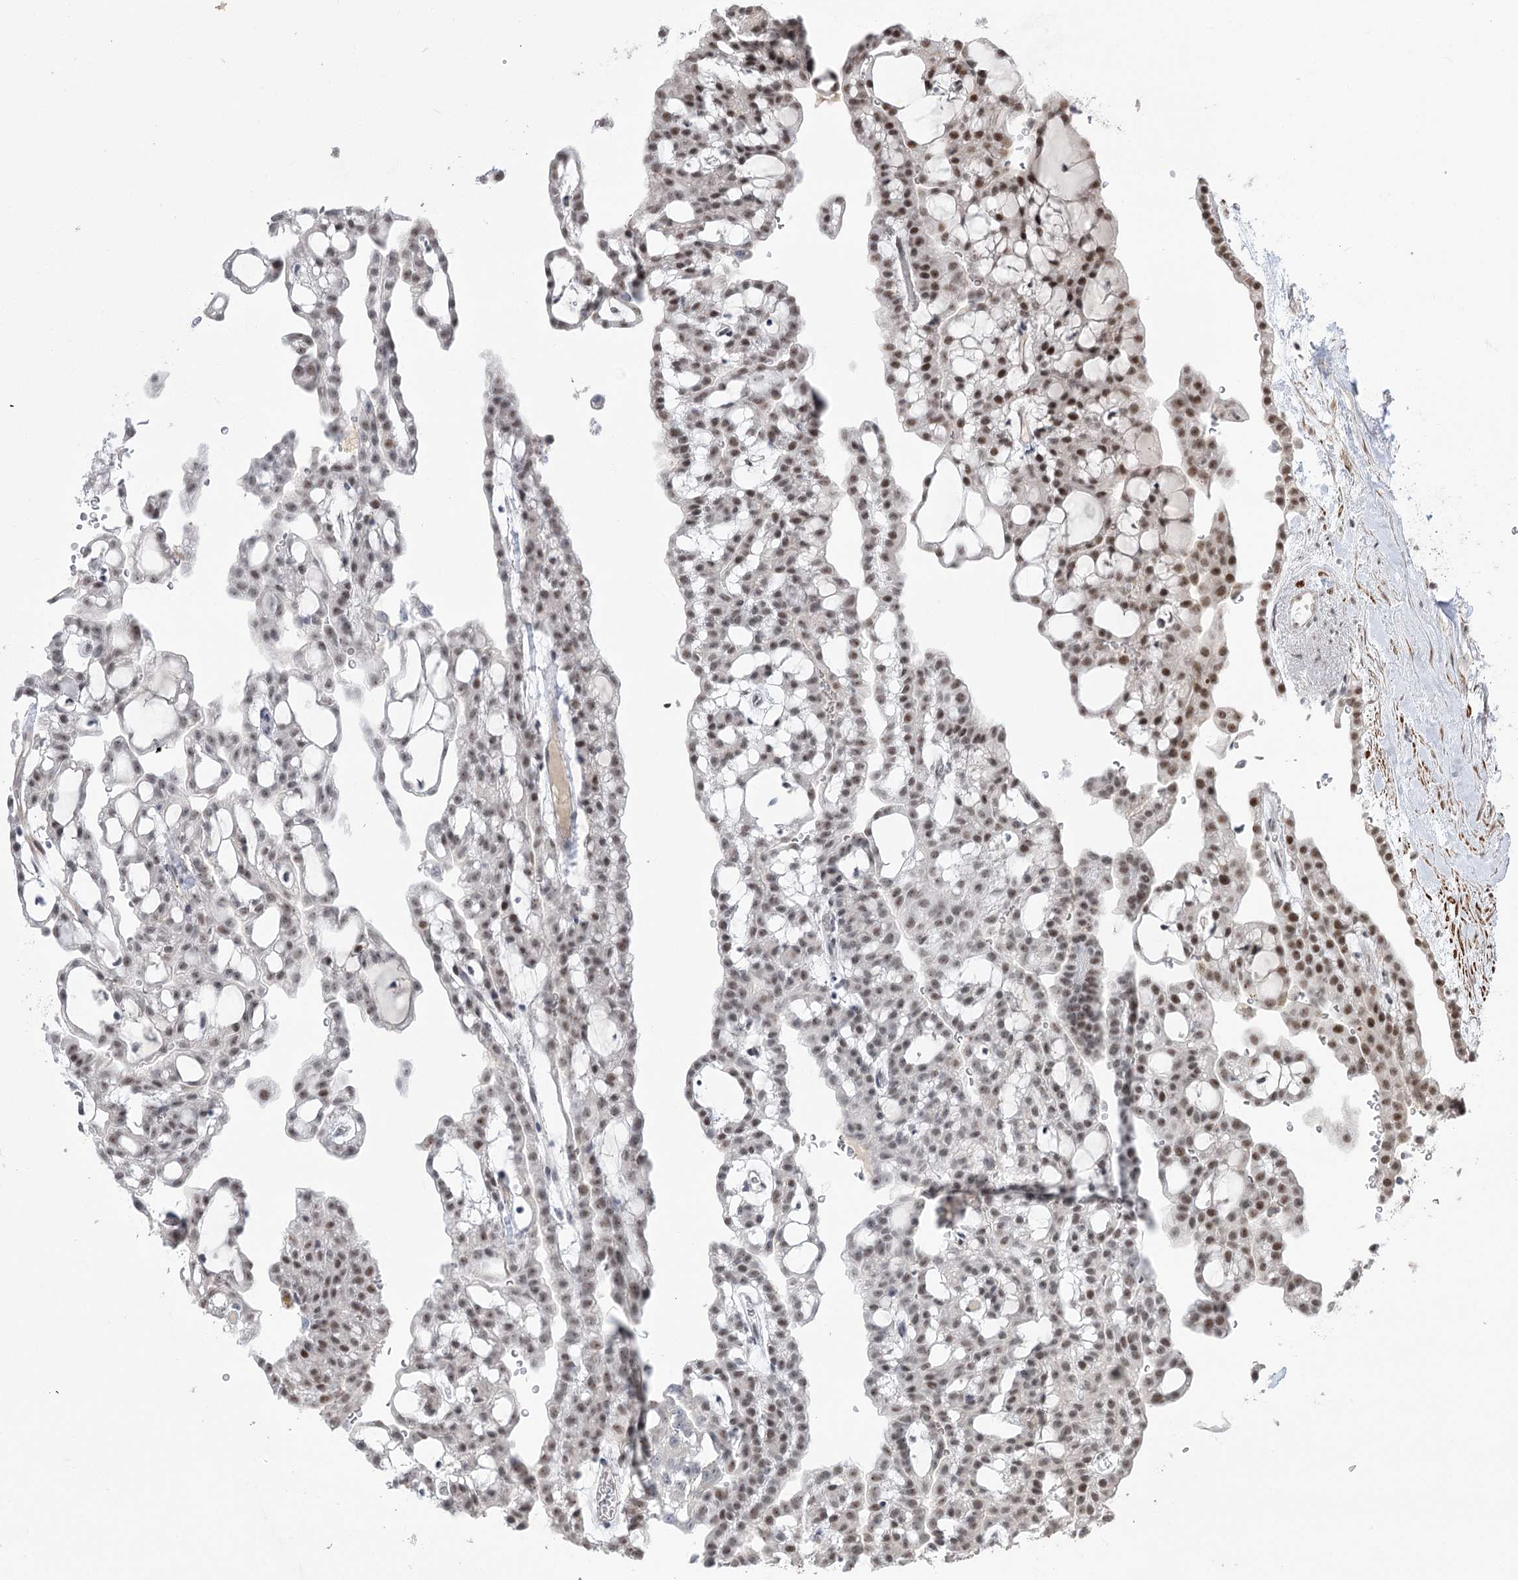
{"staining": {"intensity": "moderate", "quantity": "25%-75%", "location": "nuclear"}, "tissue": "renal cancer", "cell_type": "Tumor cells", "image_type": "cancer", "snomed": [{"axis": "morphology", "description": "Adenocarcinoma, NOS"}, {"axis": "topography", "description": "Kidney"}], "caption": "Protein analysis of renal adenocarcinoma tissue displays moderate nuclear staining in approximately 25%-75% of tumor cells.", "gene": "ZSCAN23", "patient": {"sex": "male", "age": 63}}